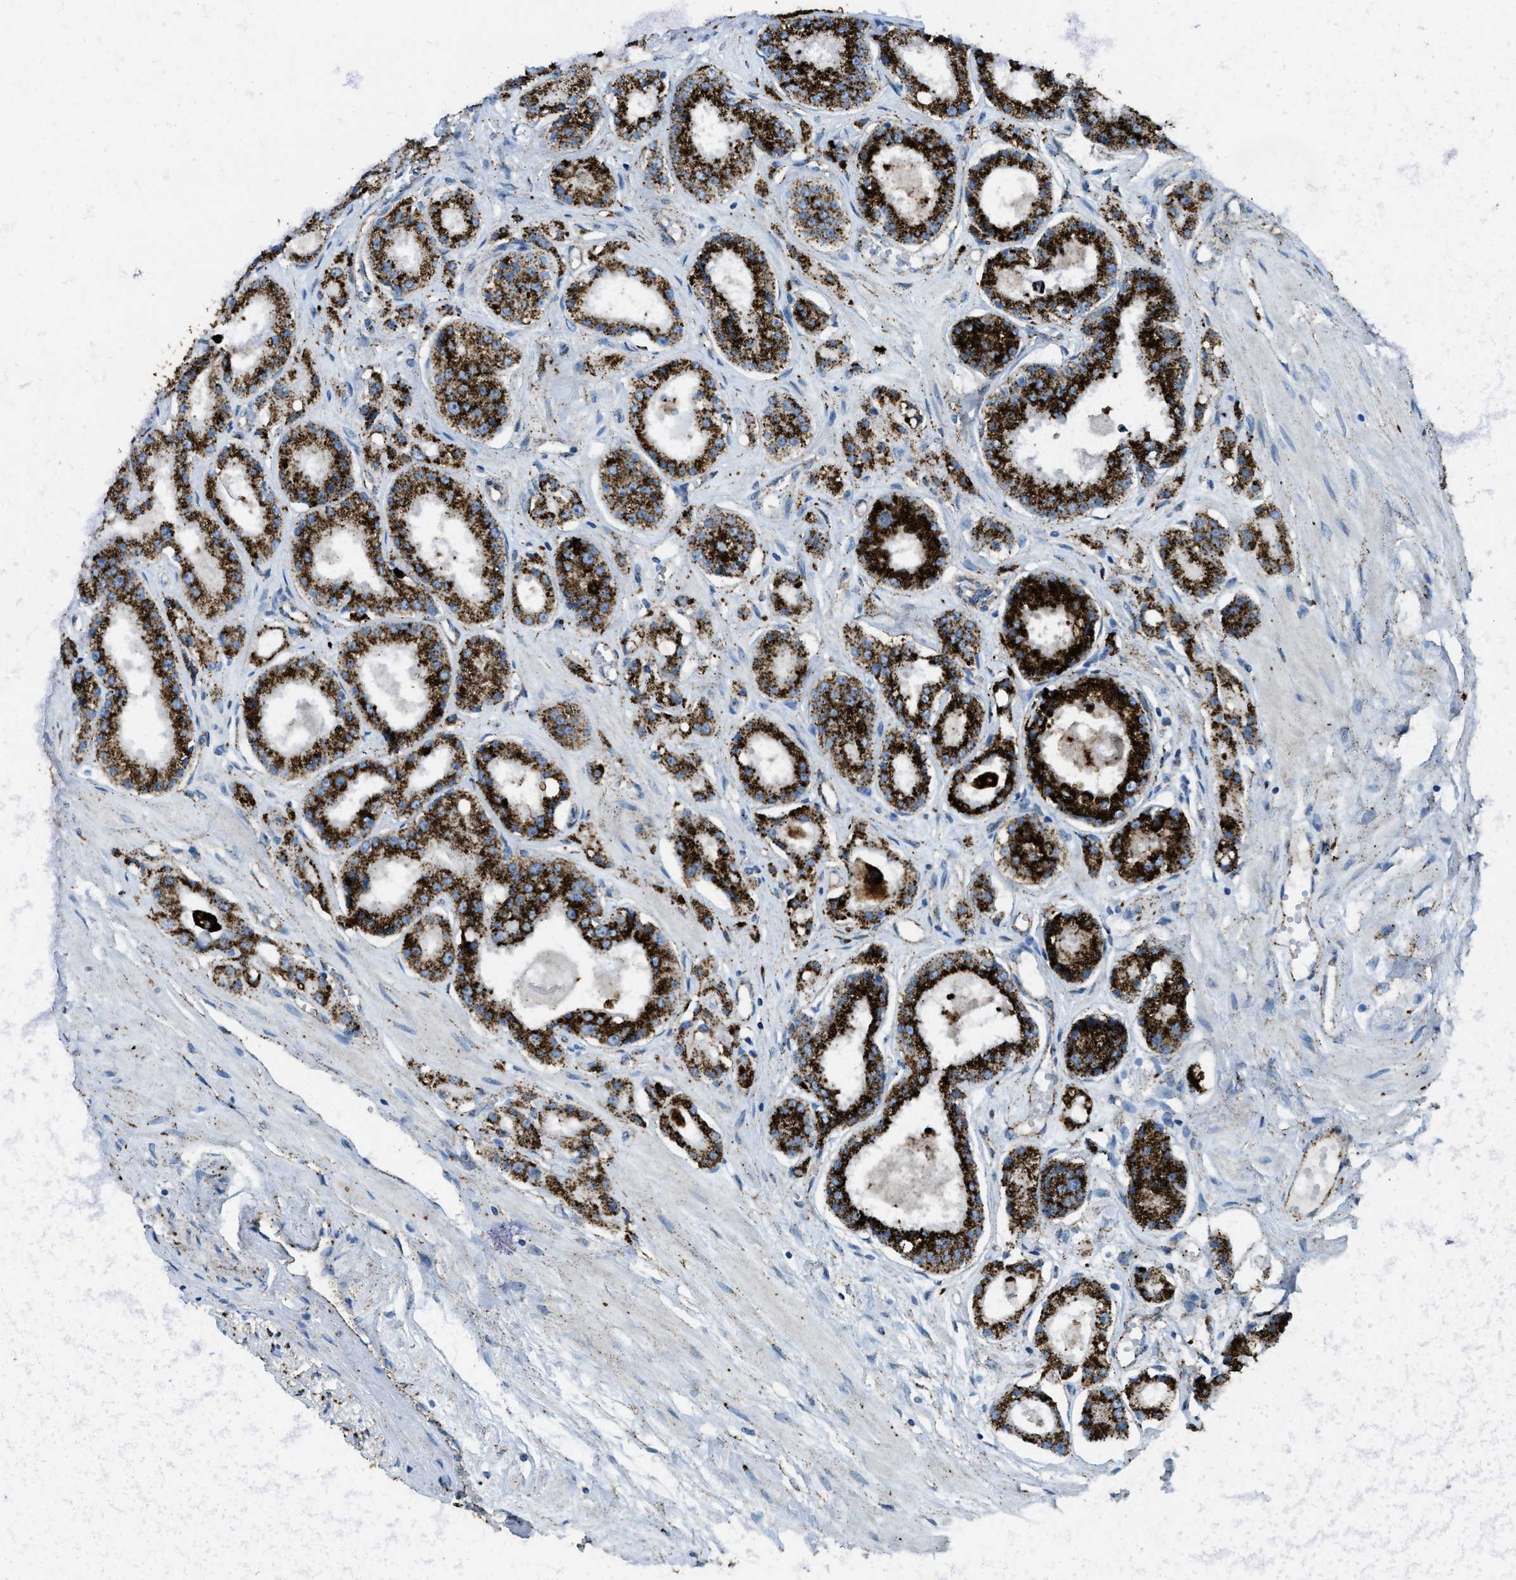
{"staining": {"intensity": "strong", "quantity": ">75%", "location": "cytoplasmic/membranous"}, "tissue": "prostate cancer", "cell_type": "Tumor cells", "image_type": "cancer", "snomed": [{"axis": "morphology", "description": "Adenocarcinoma, Low grade"}, {"axis": "topography", "description": "Prostate"}], "caption": "A high amount of strong cytoplasmic/membranous staining is appreciated in about >75% of tumor cells in adenocarcinoma (low-grade) (prostate) tissue.", "gene": "SCARB2", "patient": {"sex": "male", "age": 57}}